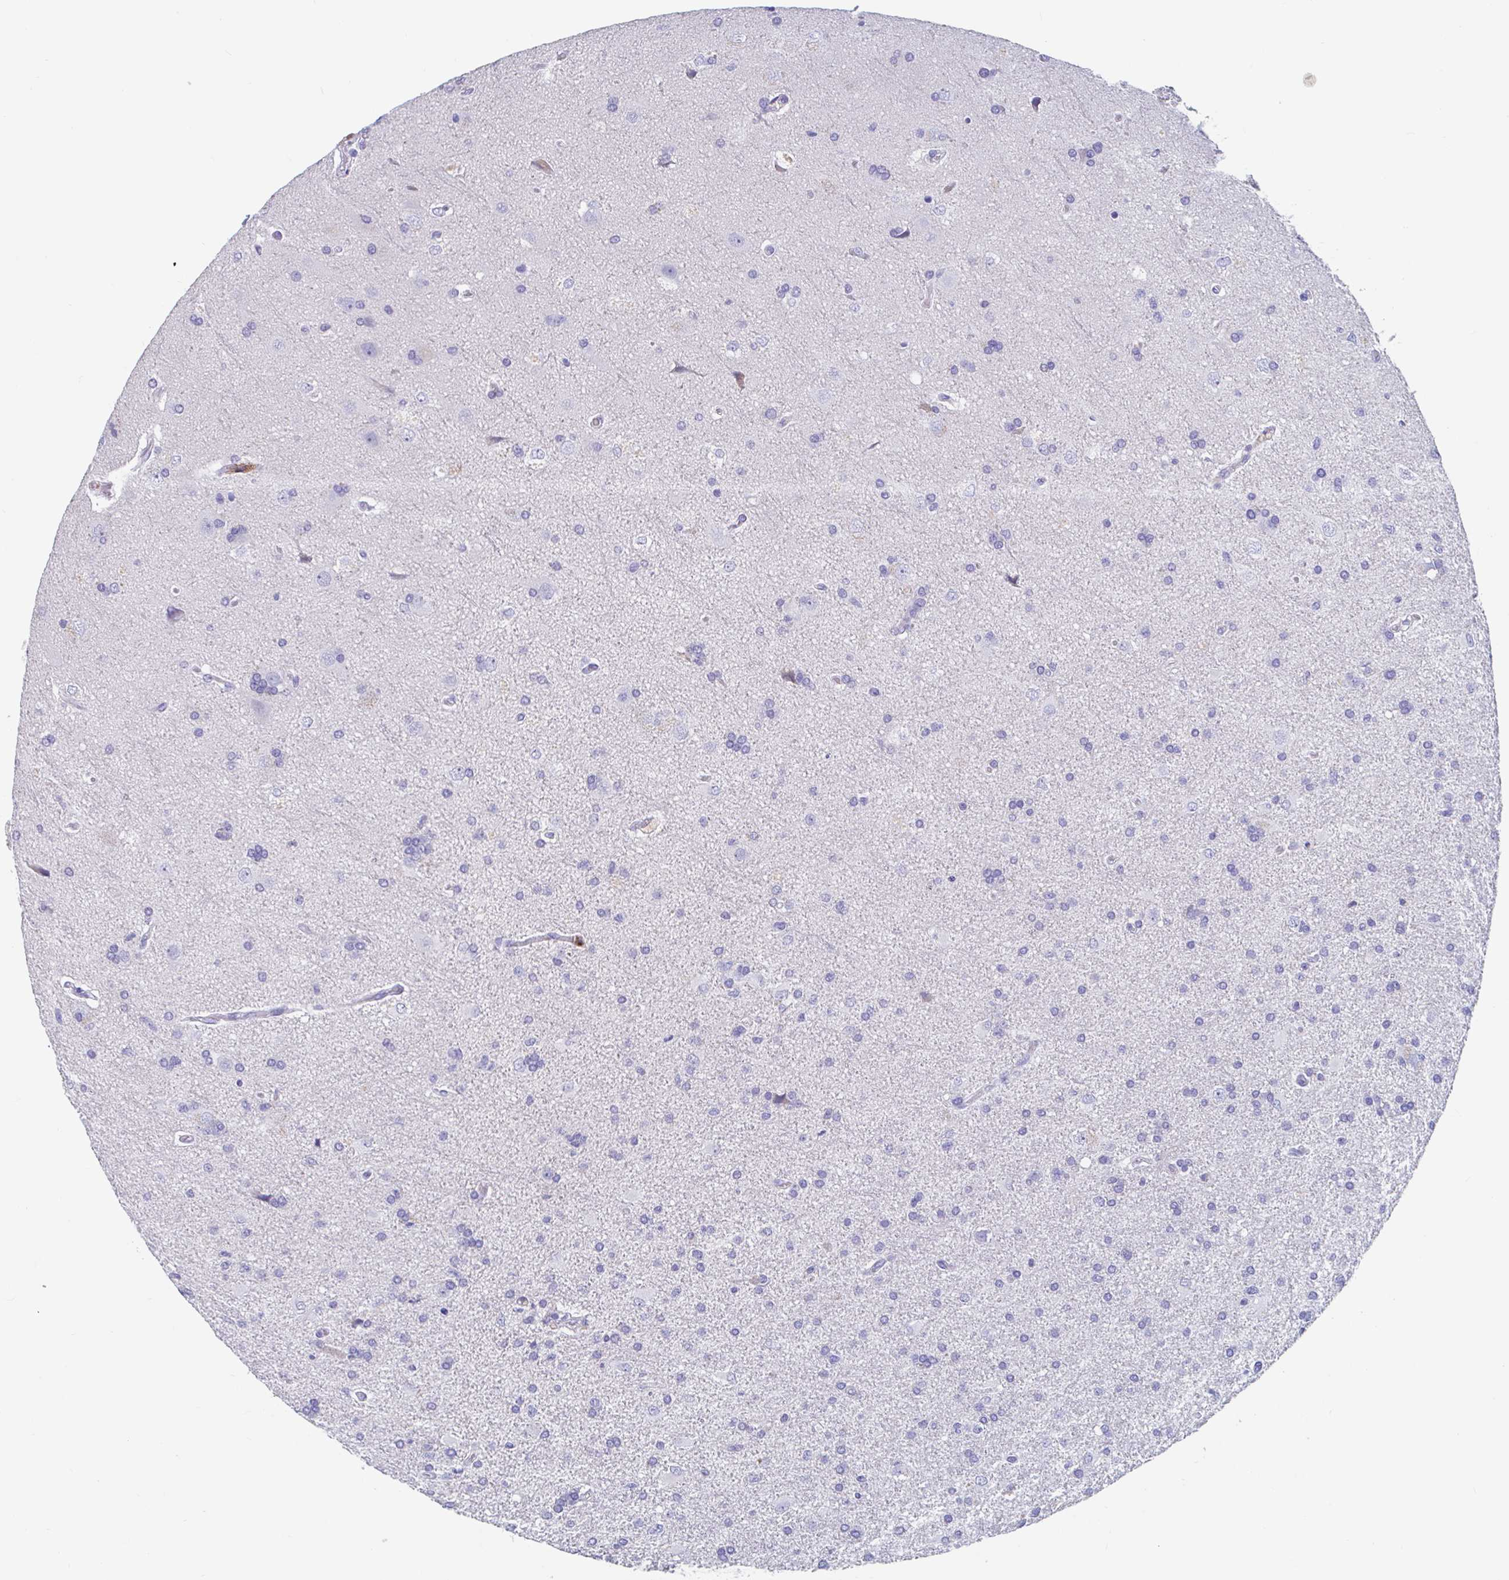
{"staining": {"intensity": "negative", "quantity": "none", "location": "none"}, "tissue": "glioma", "cell_type": "Tumor cells", "image_type": "cancer", "snomed": [{"axis": "morphology", "description": "Glioma, malignant, High grade"}, {"axis": "topography", "description": "Brain"}], "caption": "The histopathology image shows no staining of tumor cells in malignant high-grade glioma.", "gene": "ZNHIT2", "patient": {"sex": "male", "age": 68}}